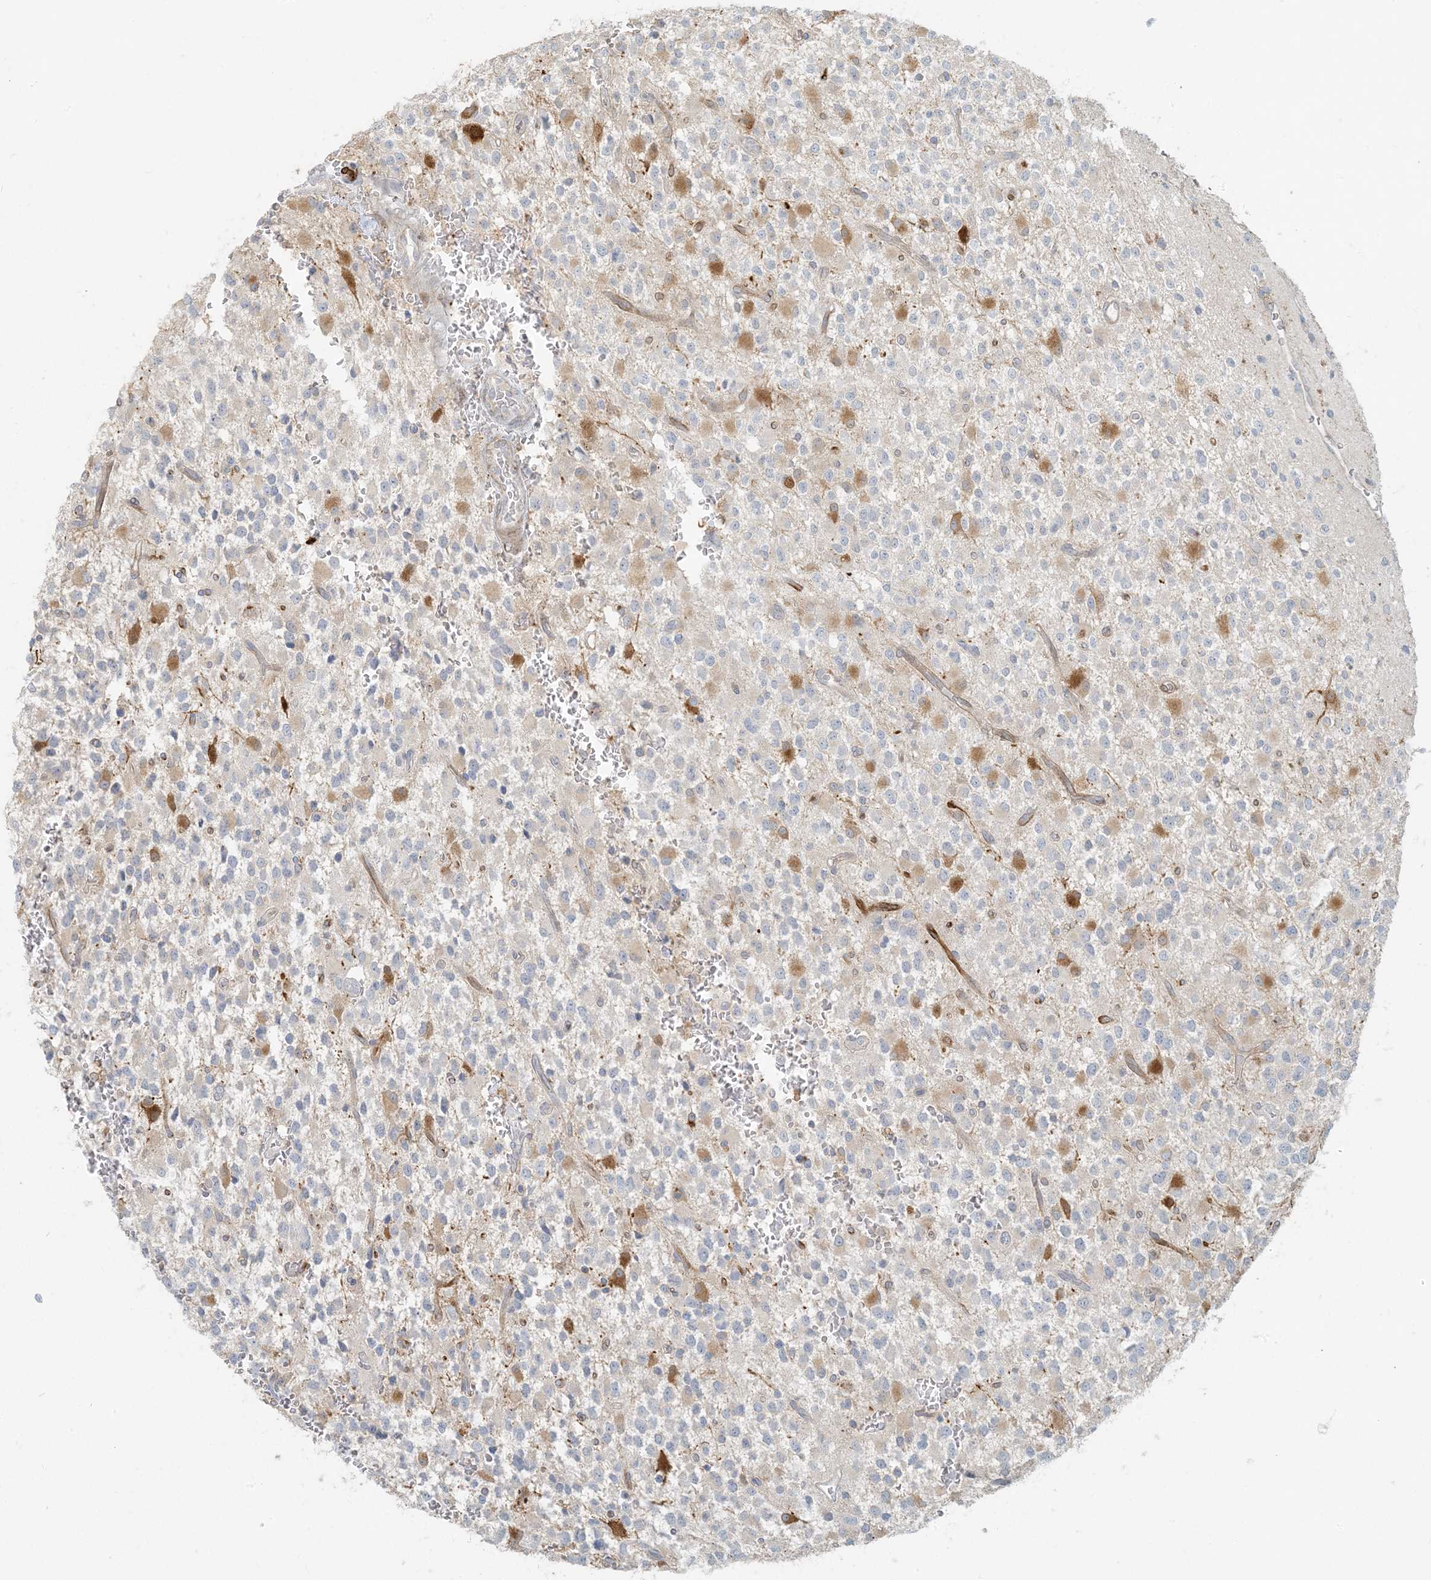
{"staining": {"intensity": "moderate", "quantity": "<25%", "location": "cytoplasmic/membranous"}, "tissue": "glioma", "cell_type": "Tumor cells", "image_type": "cancer", "snomed": [{"axis": "morphology", "description": "Glioma, malignant, High grade"}, {"axis": "topography", "description": "Brain"}], "caption": "The micrograph shows a brown stain indicating the presence of a protein in the cytoplasmic/membranous of tumor cells in malignant glioma (high-grade).", "gene": "BCORL1", "patient": {"sex": "male", "age": 34}}